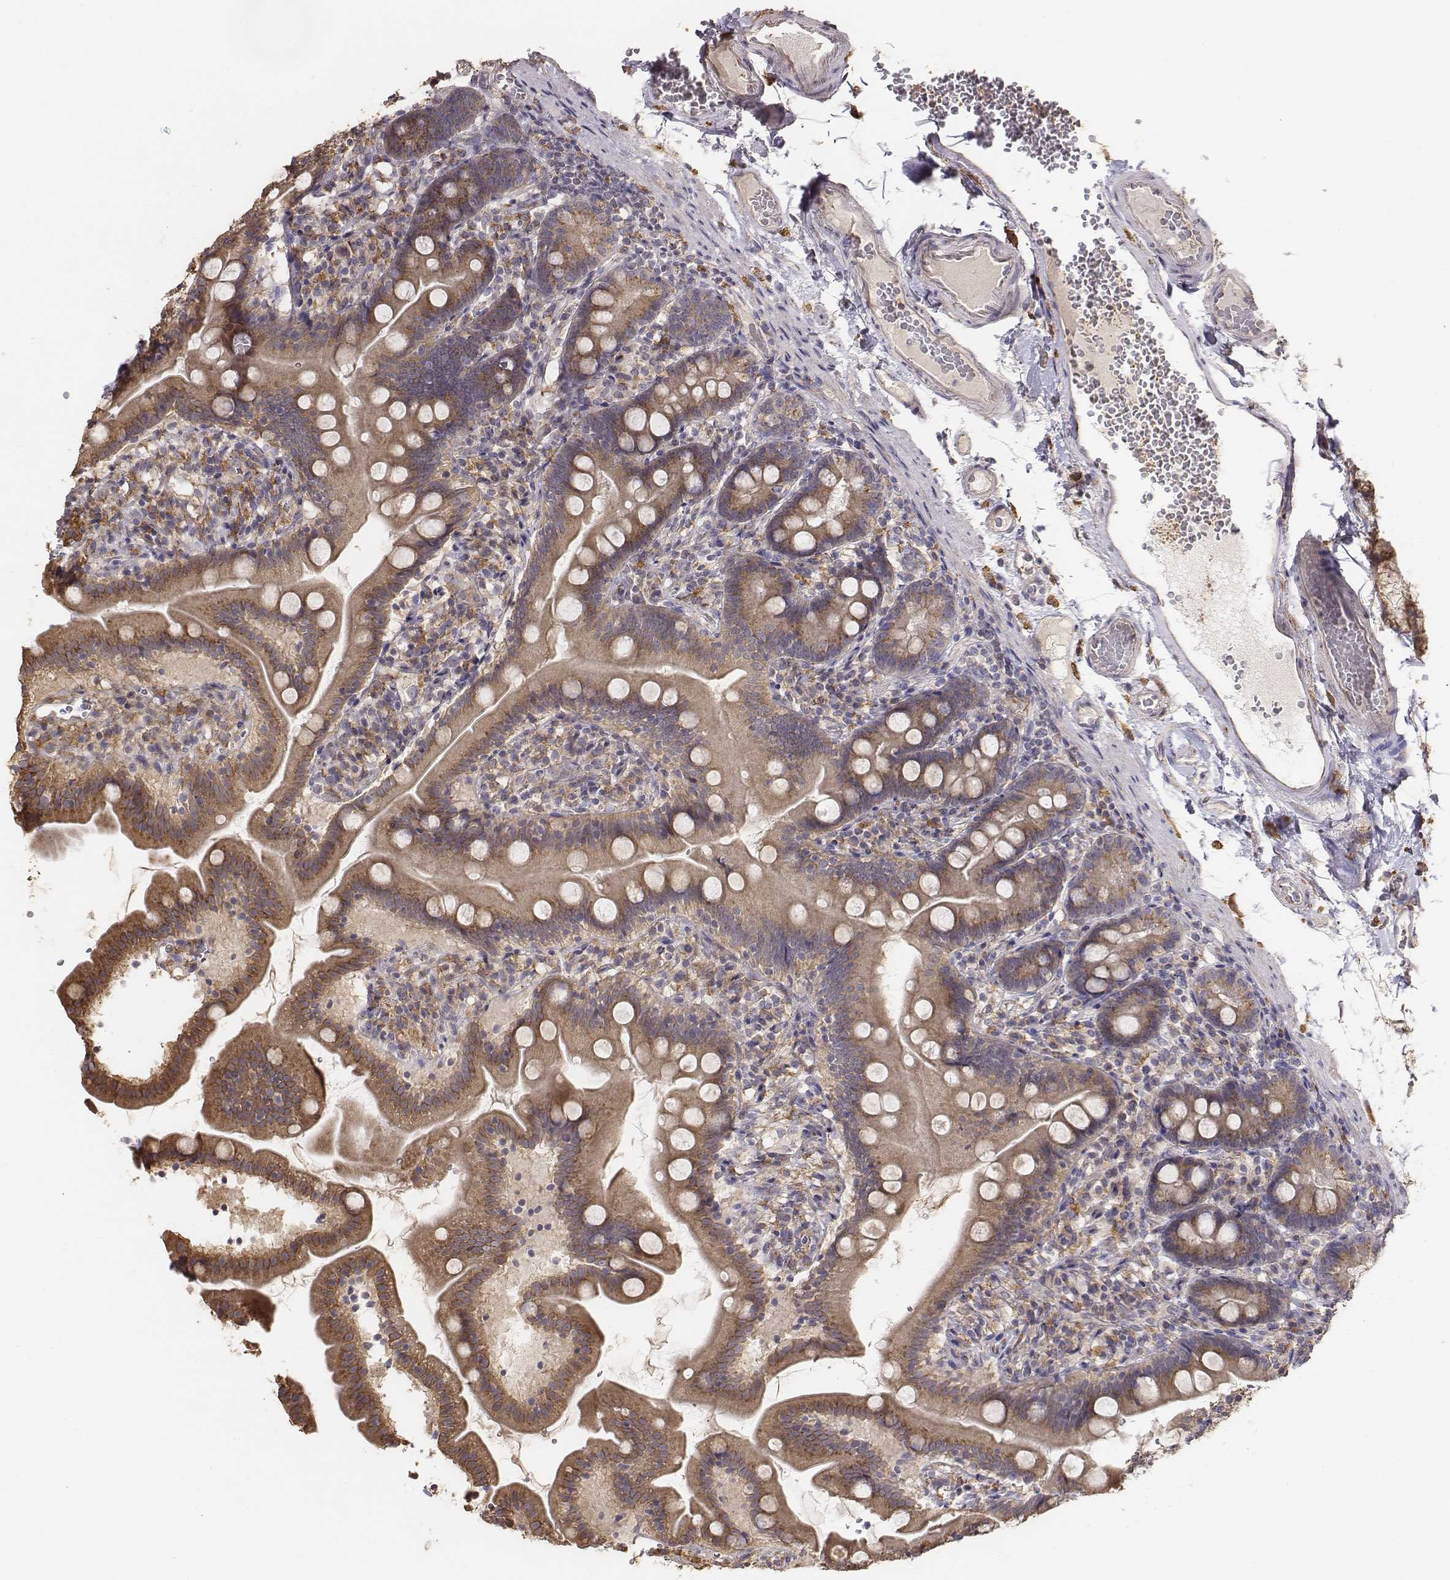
{"staining": {"intensity": "moderate", "quantity": ">75%", "location": "cytoplasmic/membranous"}, "tissue": "duodenum", "cell_type": "Glandular cells", "image_type": "normal", "snomed": [{"axis": "morphology", "description": "Normal tissue, NOS"}, {"axis": "topography", "description": "Duodenum"}], "caption": "Duodenum stained with DAB (3,3'-diaminobenzidine) IHC exhibits medium levels of moderate cytoplasmic/membranous expression in about >75% of glandular cells.", "gene": "AP1B1", "patient": {"sex": "female", "age": 67}}